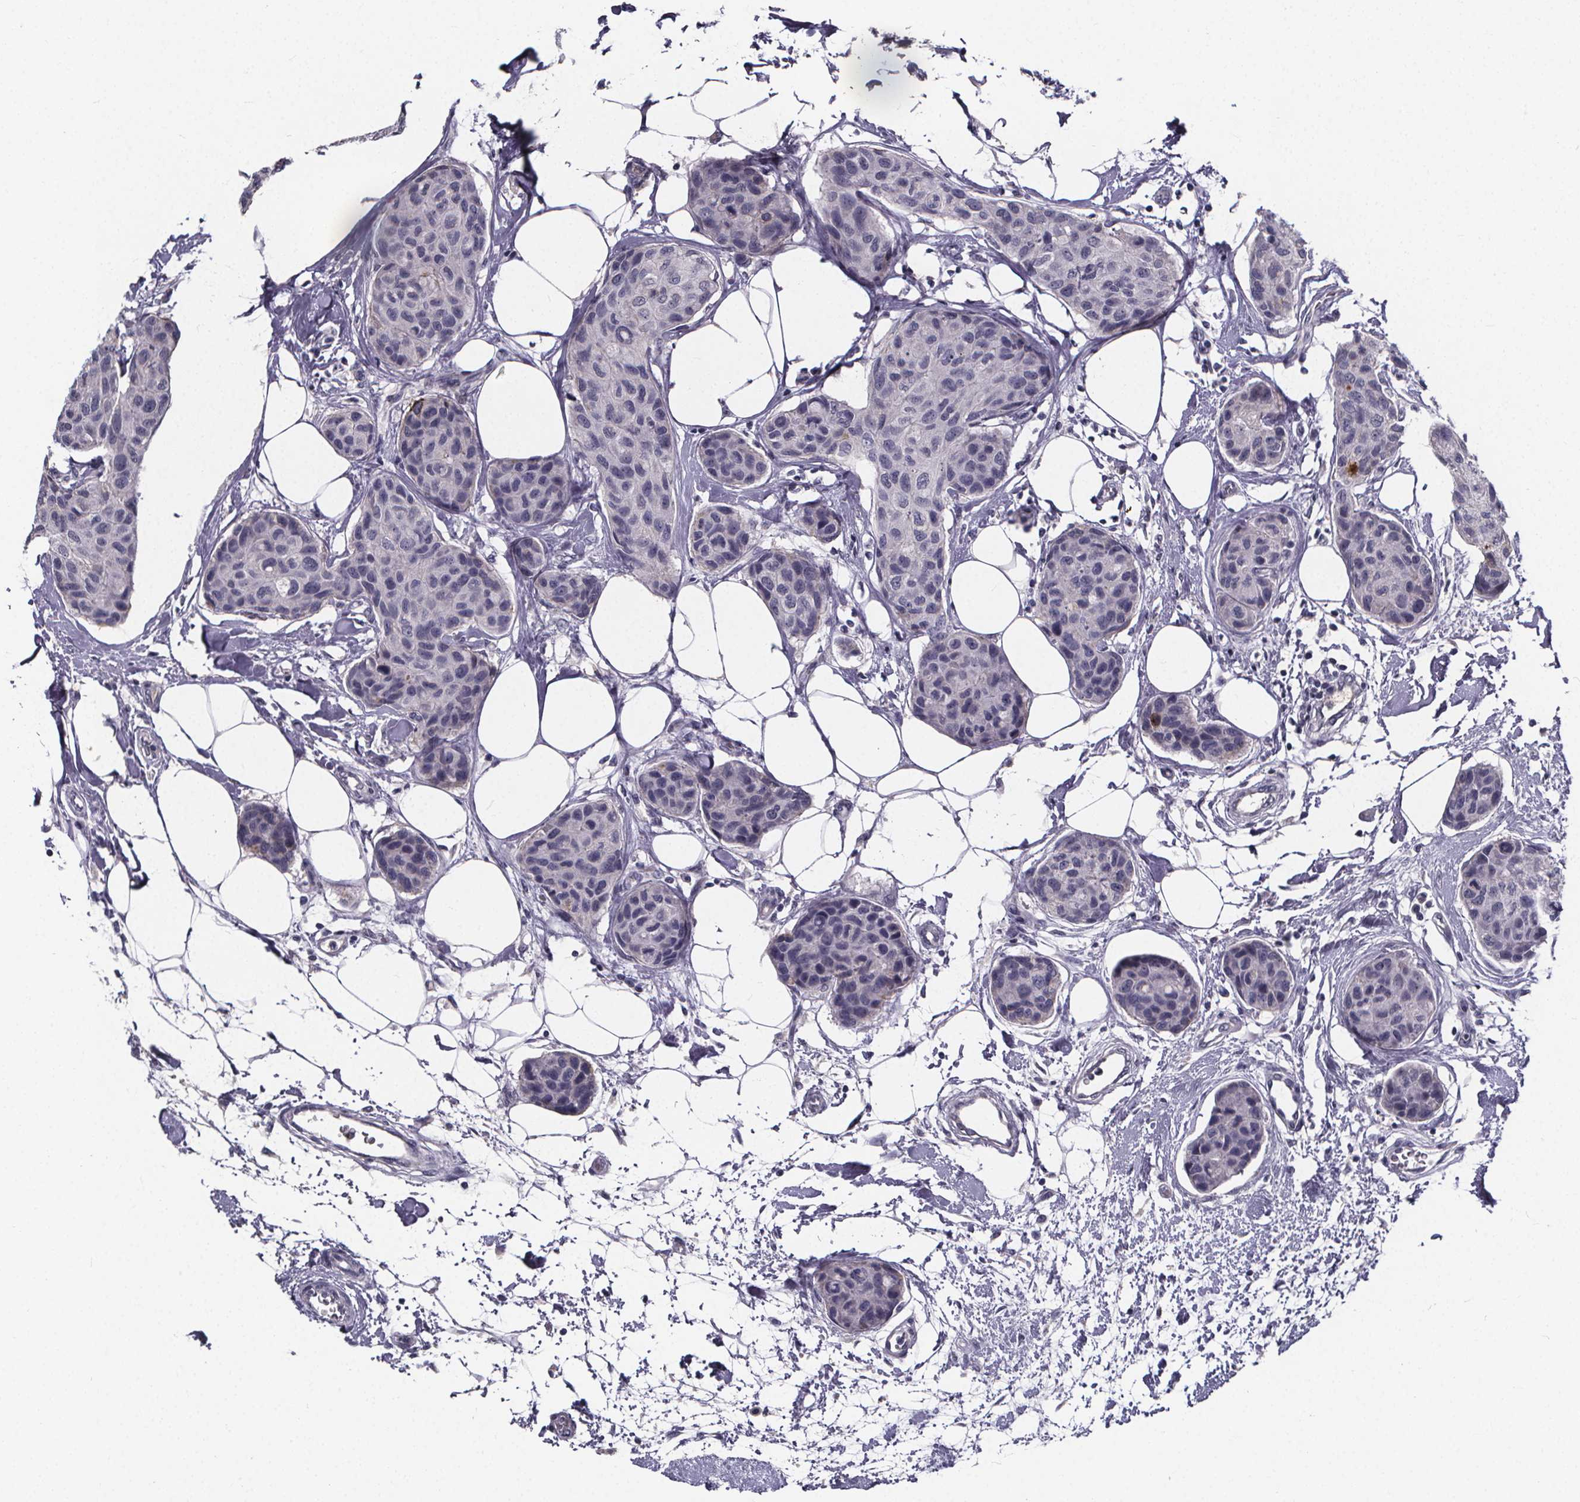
{"staining": {"intensity": "negative", "quantity": "none", "location": "none"}, "tissue": "breast cancer", "cell_type": "Tumor cells", "image_type": "cancer", "snomed": [{"axis": "morphology", "description": "Duct carcinoma"}, {"axis": "topography", "description": "Breast"}], "caption": "Tumor cells show no significant protein staining in breast intraductal carcinoma.", "gene": "AGT", "patient": {"sex": "female", "age": 80}}